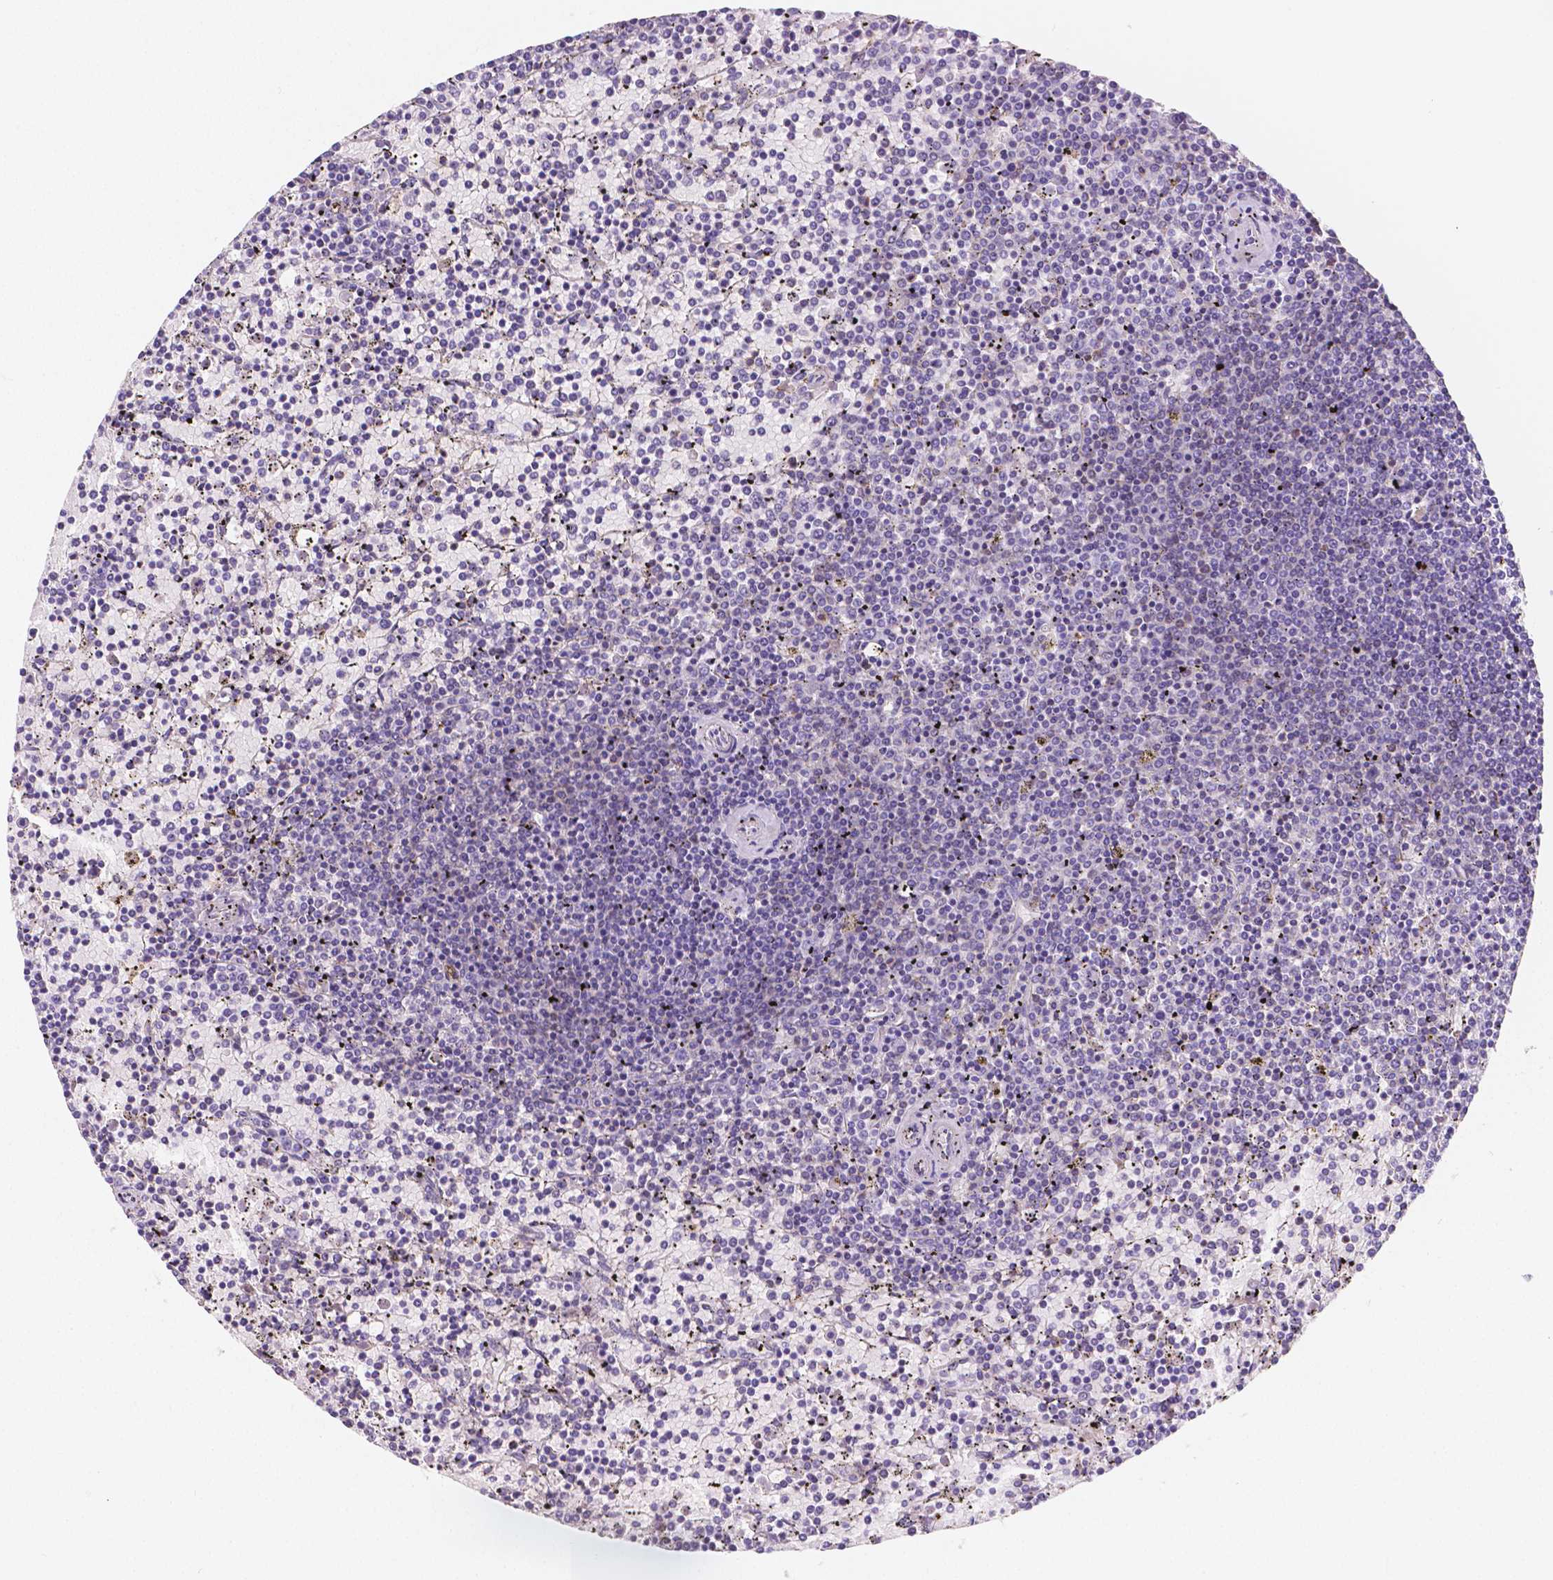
{"staining": {"intensity": "negative", "quantity": "none", "location": "none"}, "tissue": "lymphoma", "cell_type": "Tumor cells", "image_type": "cancer", "snomed": [{"axis": "morphology", "description": "Malignant lymphoma, non-Hodgkin's type, Low grade"}, {"axis": "topography", "description": "Spleen"}], "caption": "There is no significant staining in tumor cells of lymphoma. (Brightfield microscopy of DAB IHC at high magnification).", "gene": "GABRD", "patient": {"sex": "female", "age": 77}}